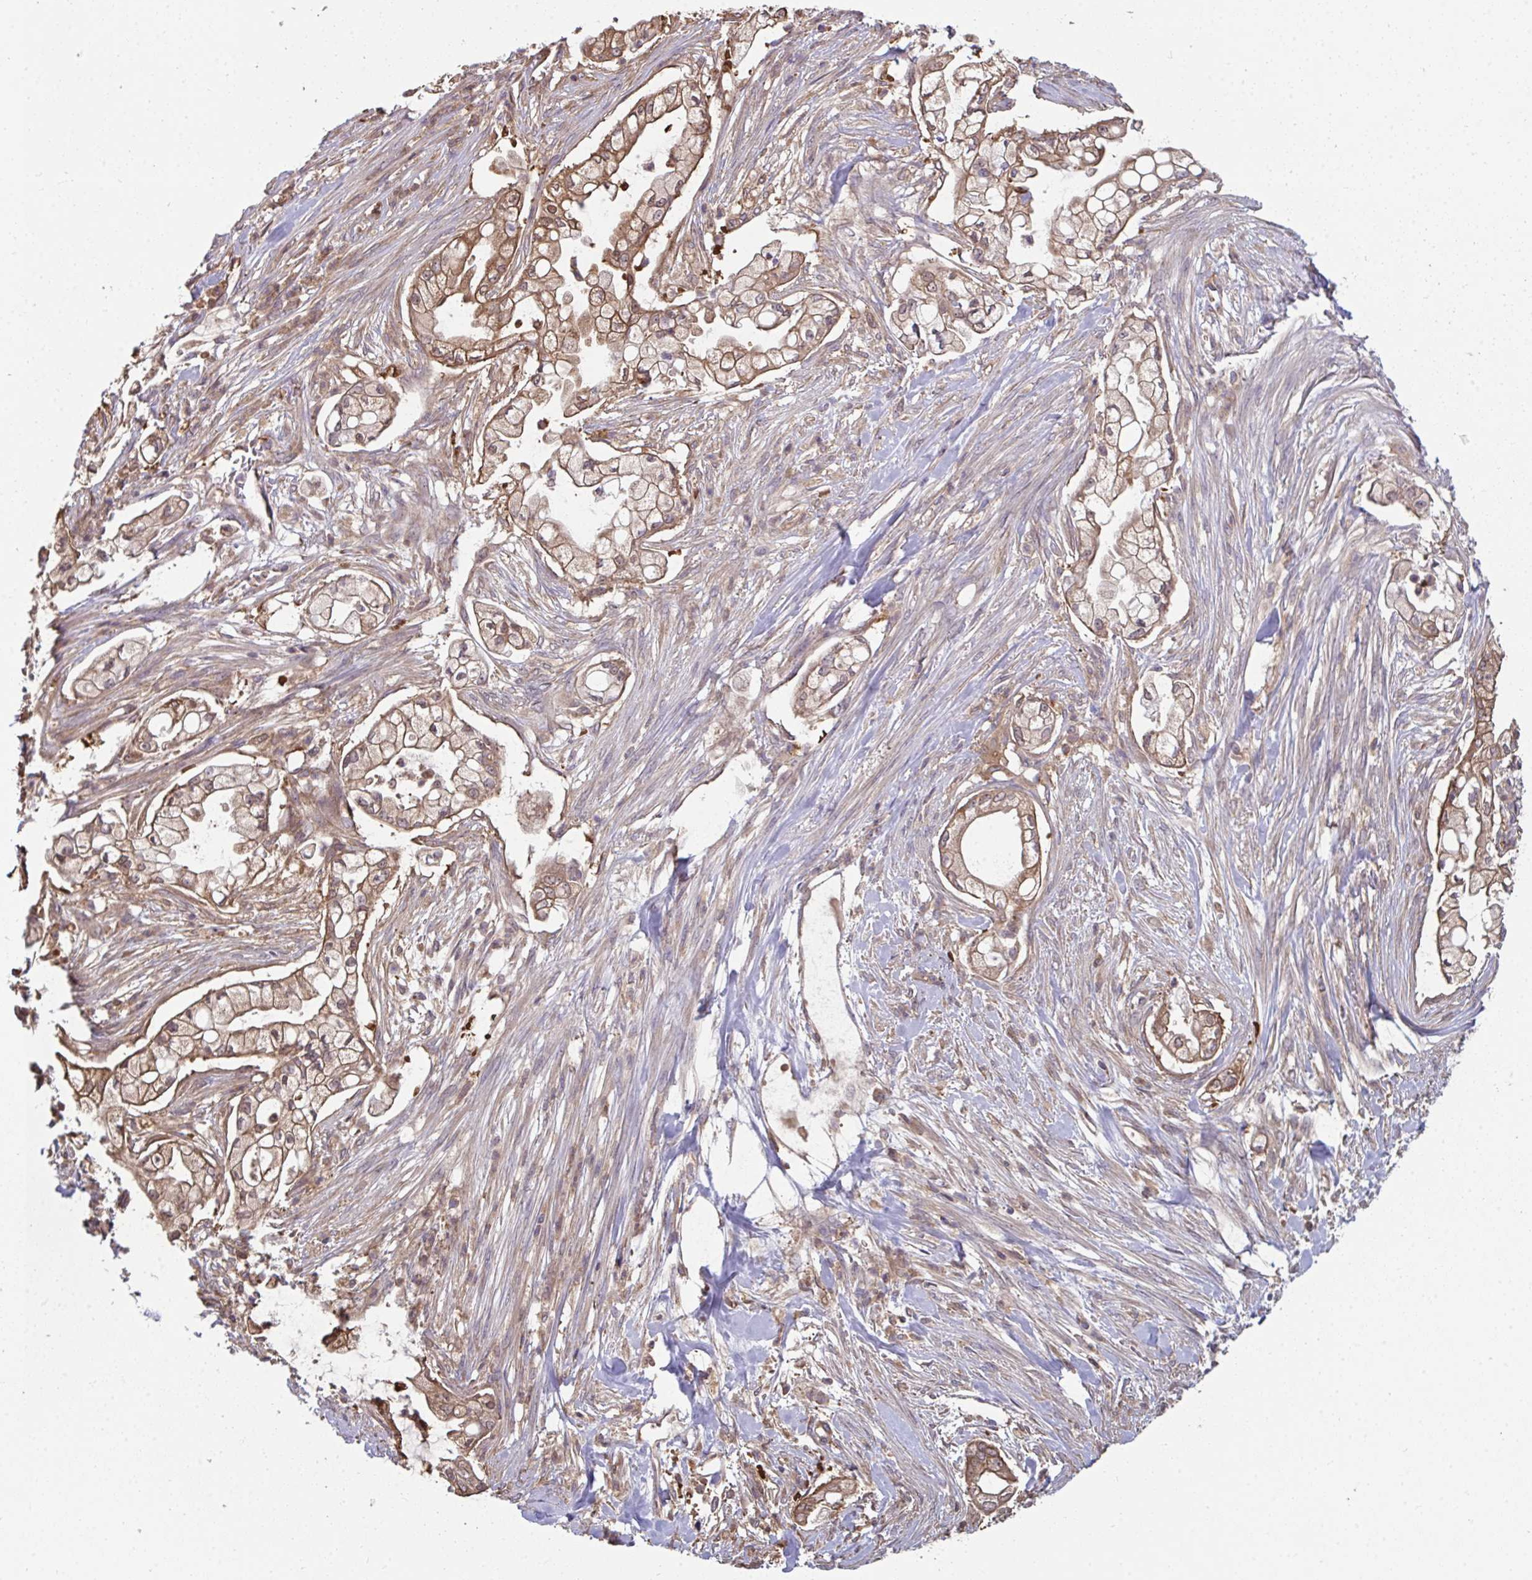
{"staining": {"intensity": "moderate", "quantity": ">75%", "location": "cytoplasmic/membranous"}, "tissue": "pancreatic cancer", "cell_type": "Tumor cells", "image_type": "cancer", "snomed": [{"axis": "morphology", "description": "Adenocarcinoma, NOS"}, {"axis": "topography", "description": "Pancreas"}], "caption": "Immunohistochemical staining of pancreatic adenocarcinoma demonstrates medium levels of moderate cytoplasmic/membranous protein expression in about >75% of tumor cells. (DAB IHC, brown staining for protein, blue staining for nuclei).", "gene": "TTC9C", "patient": {"sex": "female", "age": 69}}